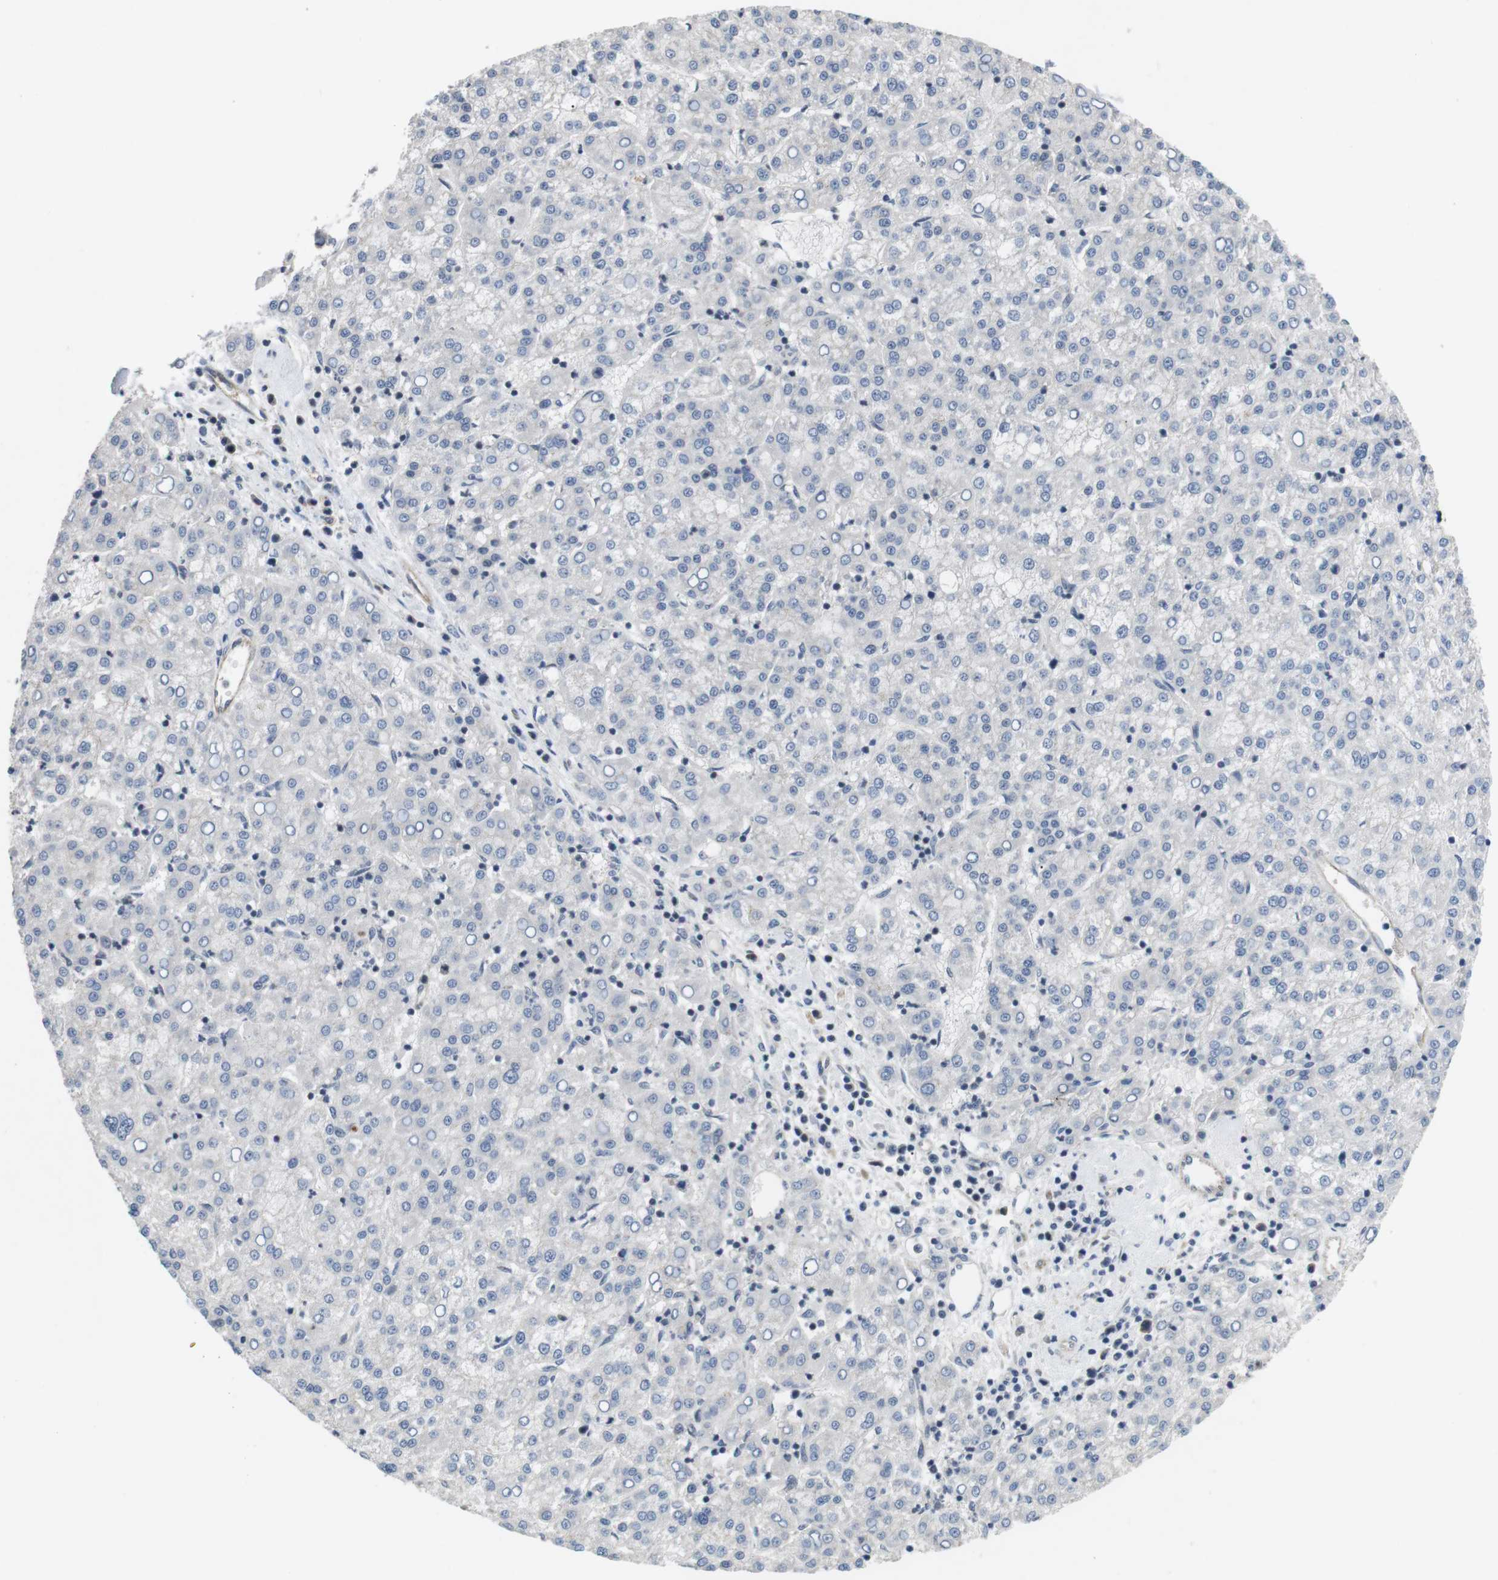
{"staining": {"intensity": "negative", "quantity": "none", "location": "none"}, "tissue": "liver cancer", "cell_type": "Tumor cells", "image_type": "cancer", "snomed": [{"axis": "morphology", "description": "Carcinoma, Hepatocellular, NOS"}, {"axis": "topography", "description": "Liver"}], "caption": "Tumor cells show no significant staining in hepatocellular carcinoma (liver).", "gene": "NECTIN1", "patient": {"sex": "female", "age": 58}}